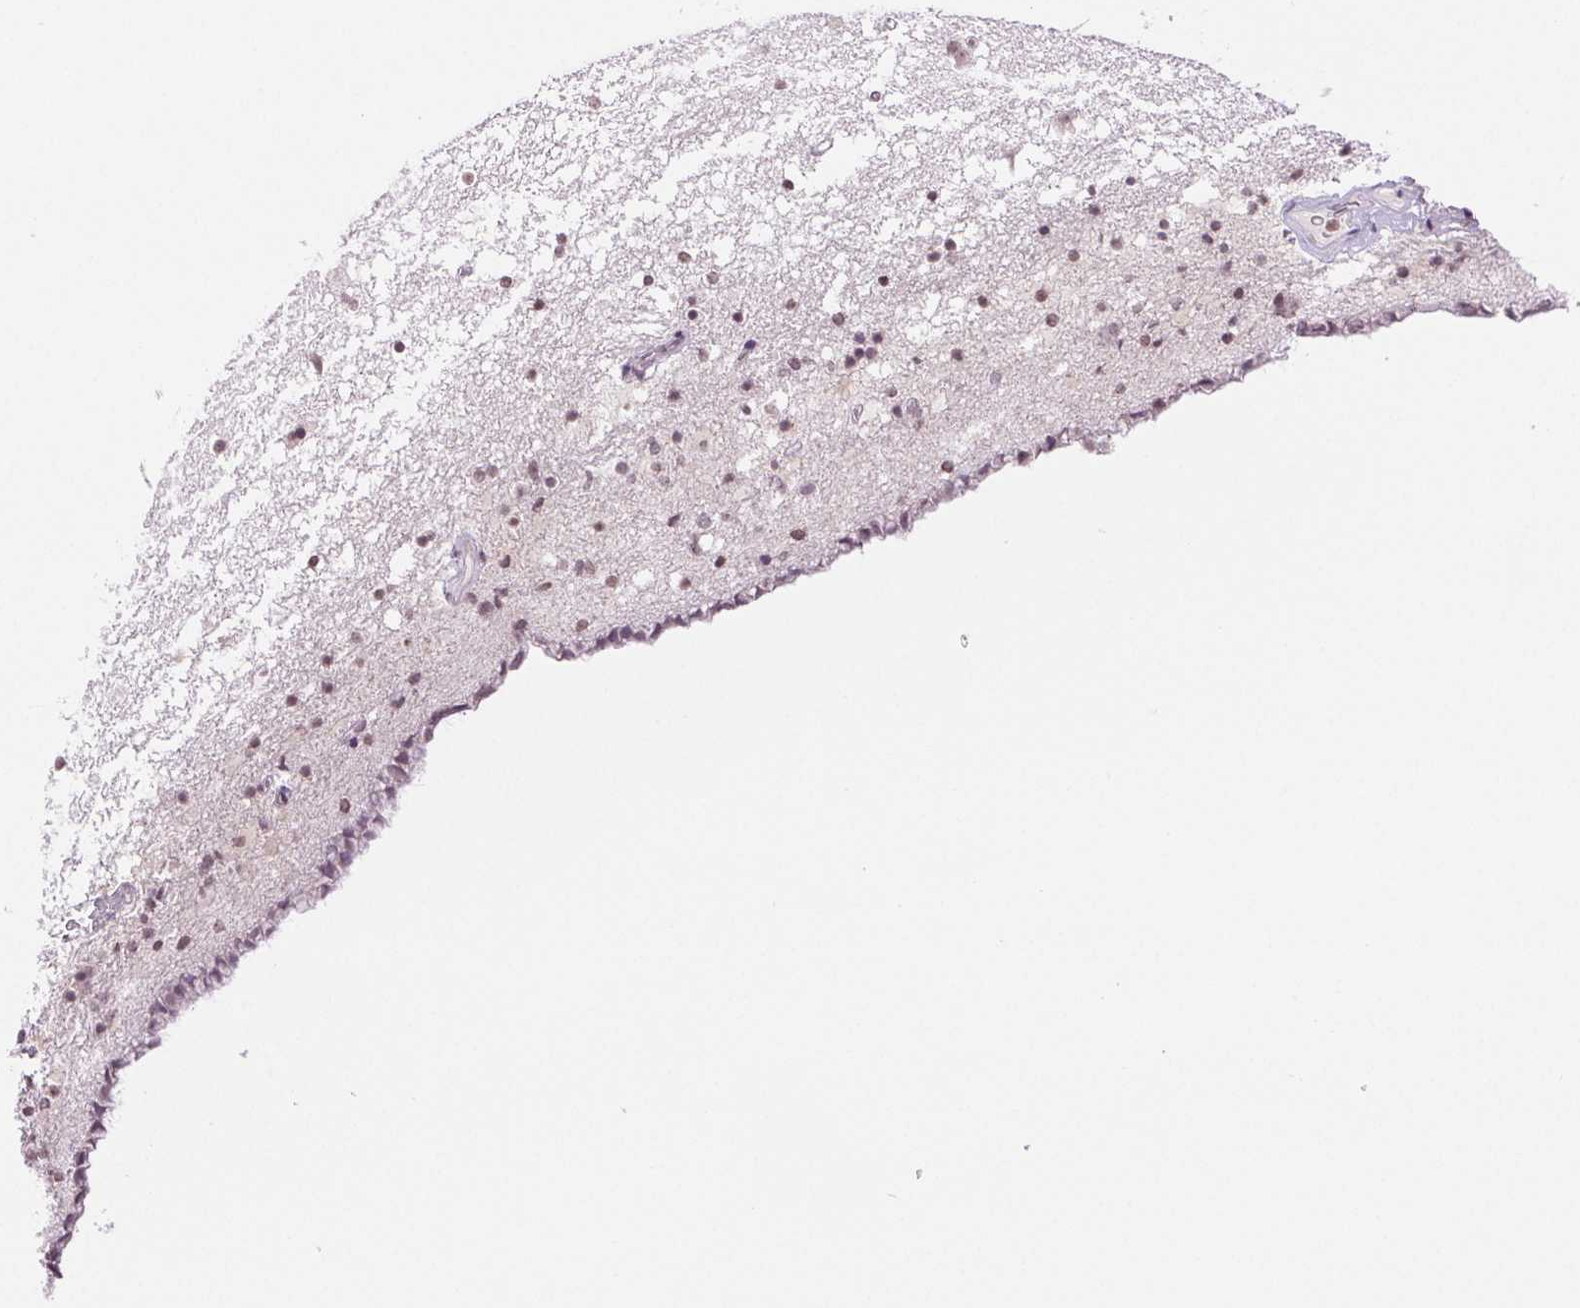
{"staining": {"intensity": "weak", "quantity": "<25%", "location": "nuclear"}, "tissue": "caudate", "cell_type": "Glial cells", "image_type": "normal", "snomed": [{"axis": "morphology", "description": "Normal tissue, NOS"}, {"axis": "topography", "description": "Lateral ventricle wall"}], "caption": "Immunohistochemistry (IHC) histopathology image of benign human caudate stained for a protein (brown), which demonstrates no staining in glial cells.", "gene": "TNNT3", "patient": {"sex": "female", "age": 42}}